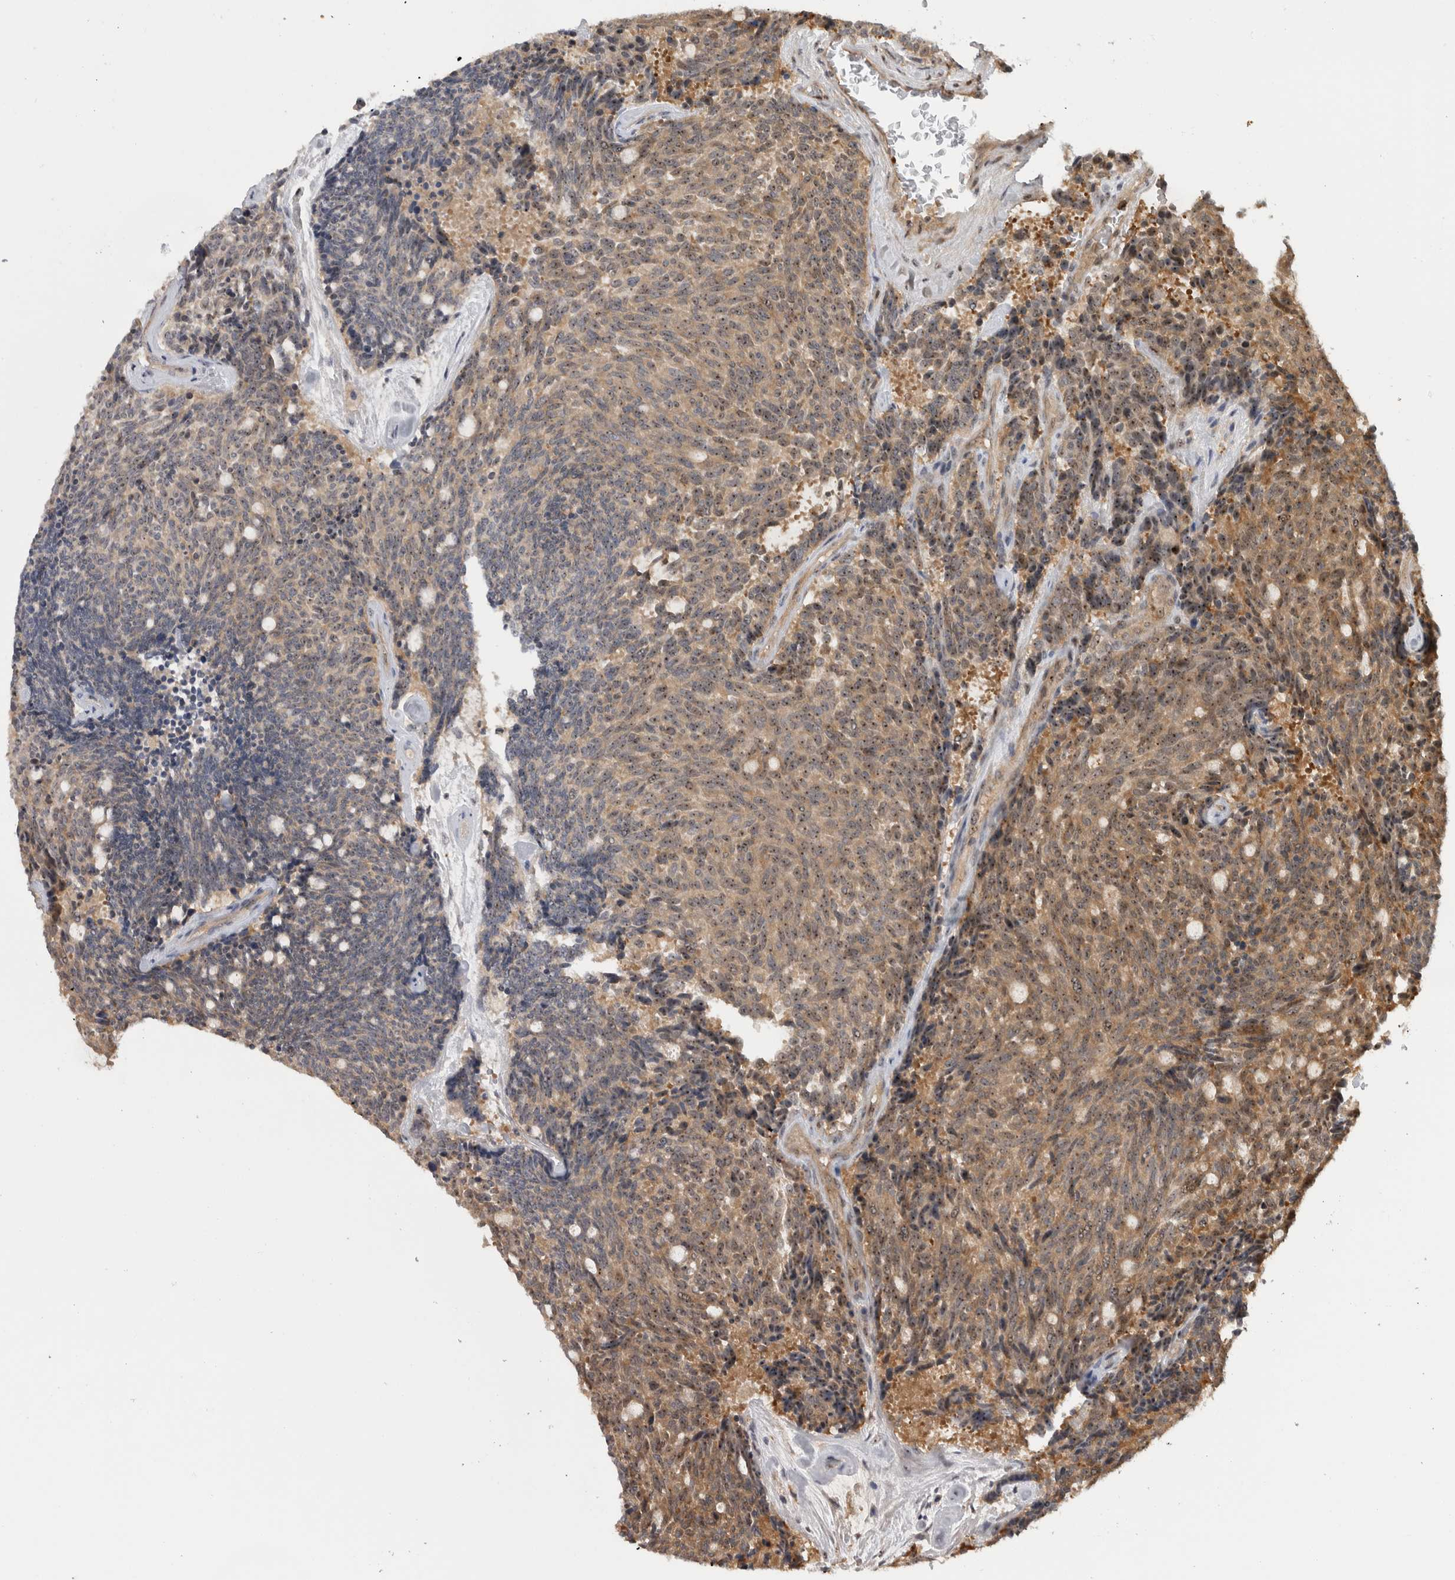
{"staining": {"intensity": "moderate", "quantity": "25%-75%", "location": "cytoplasmic/membranous,nuclear"}, "tissue": "carcinoid", "cell_type": "Tumor cells", "image_type": "cancer", "snomed": [{"axis": "morphology", "description": "Carcinoid, malignant, NOS"}, {"axis": "topography", "description": "Pancreas"}], "caption": "Tumor cells reveal medium levels of moderate cytoplasmic/membranous and nuclear staining in approximately 25%-75% of cells in carcinoid.", "gene": "TDRD7", "patient": {"sex": "female", "age": 54}}